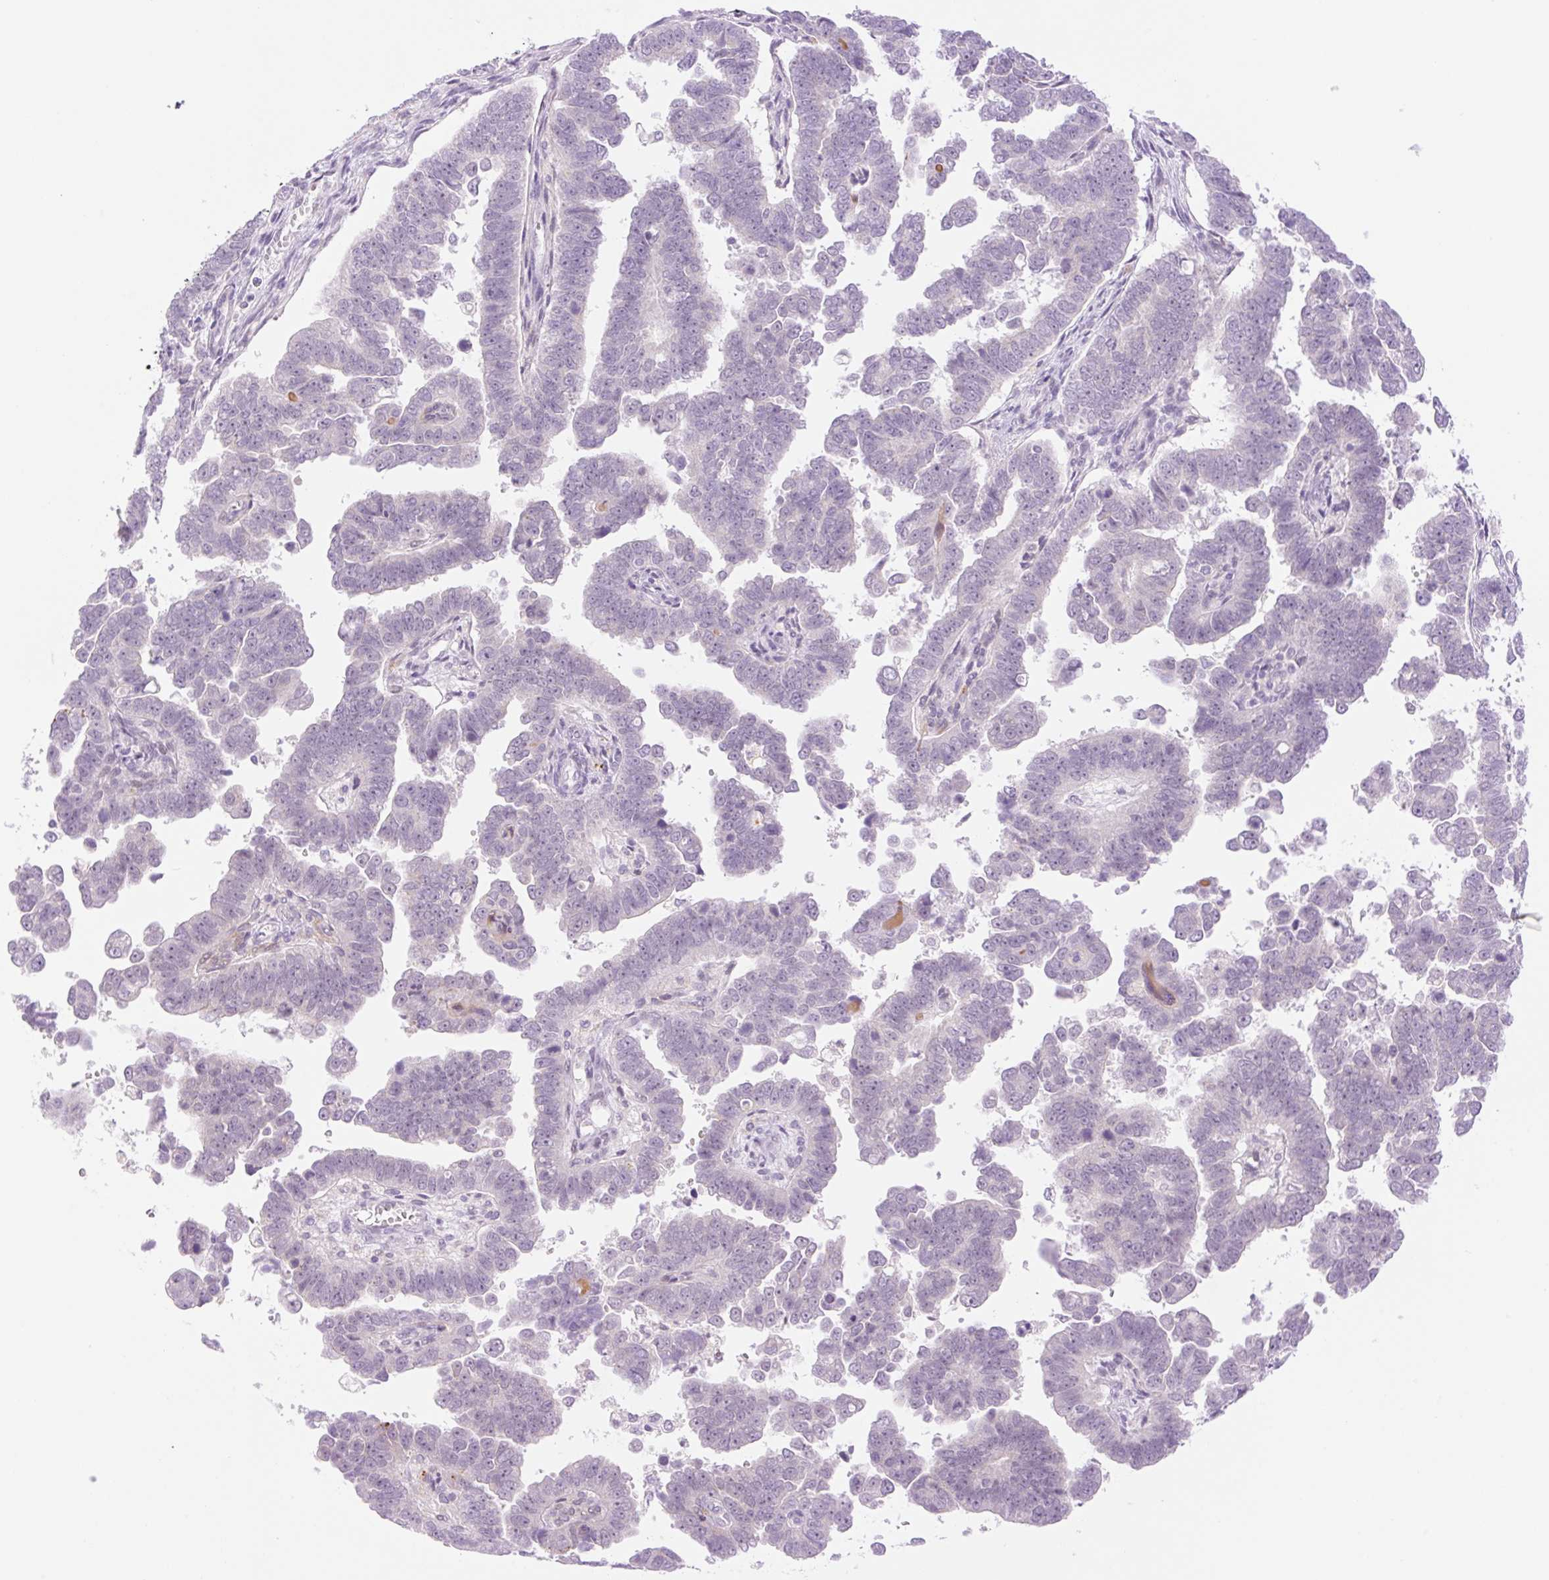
{"staining": {"intensity": "negative", "quantity": "none", "location": "none"}, "tissue": "endometrial cancer", "cell_type": "Tumor cells", "image_type": "cancer", "snomed": [{"axis": "morphology", "description": "Adenocarcinoma, NOS"}, {"axis": "topography", "description": "Endometrium"}], "caption": "An IHC histopathology image of endometrial cancer is shown. There is no staining in tumor cells of endometrial cancer.", "gene": "SPRYD4", "patient": {"sex": "female", "age": 75}}